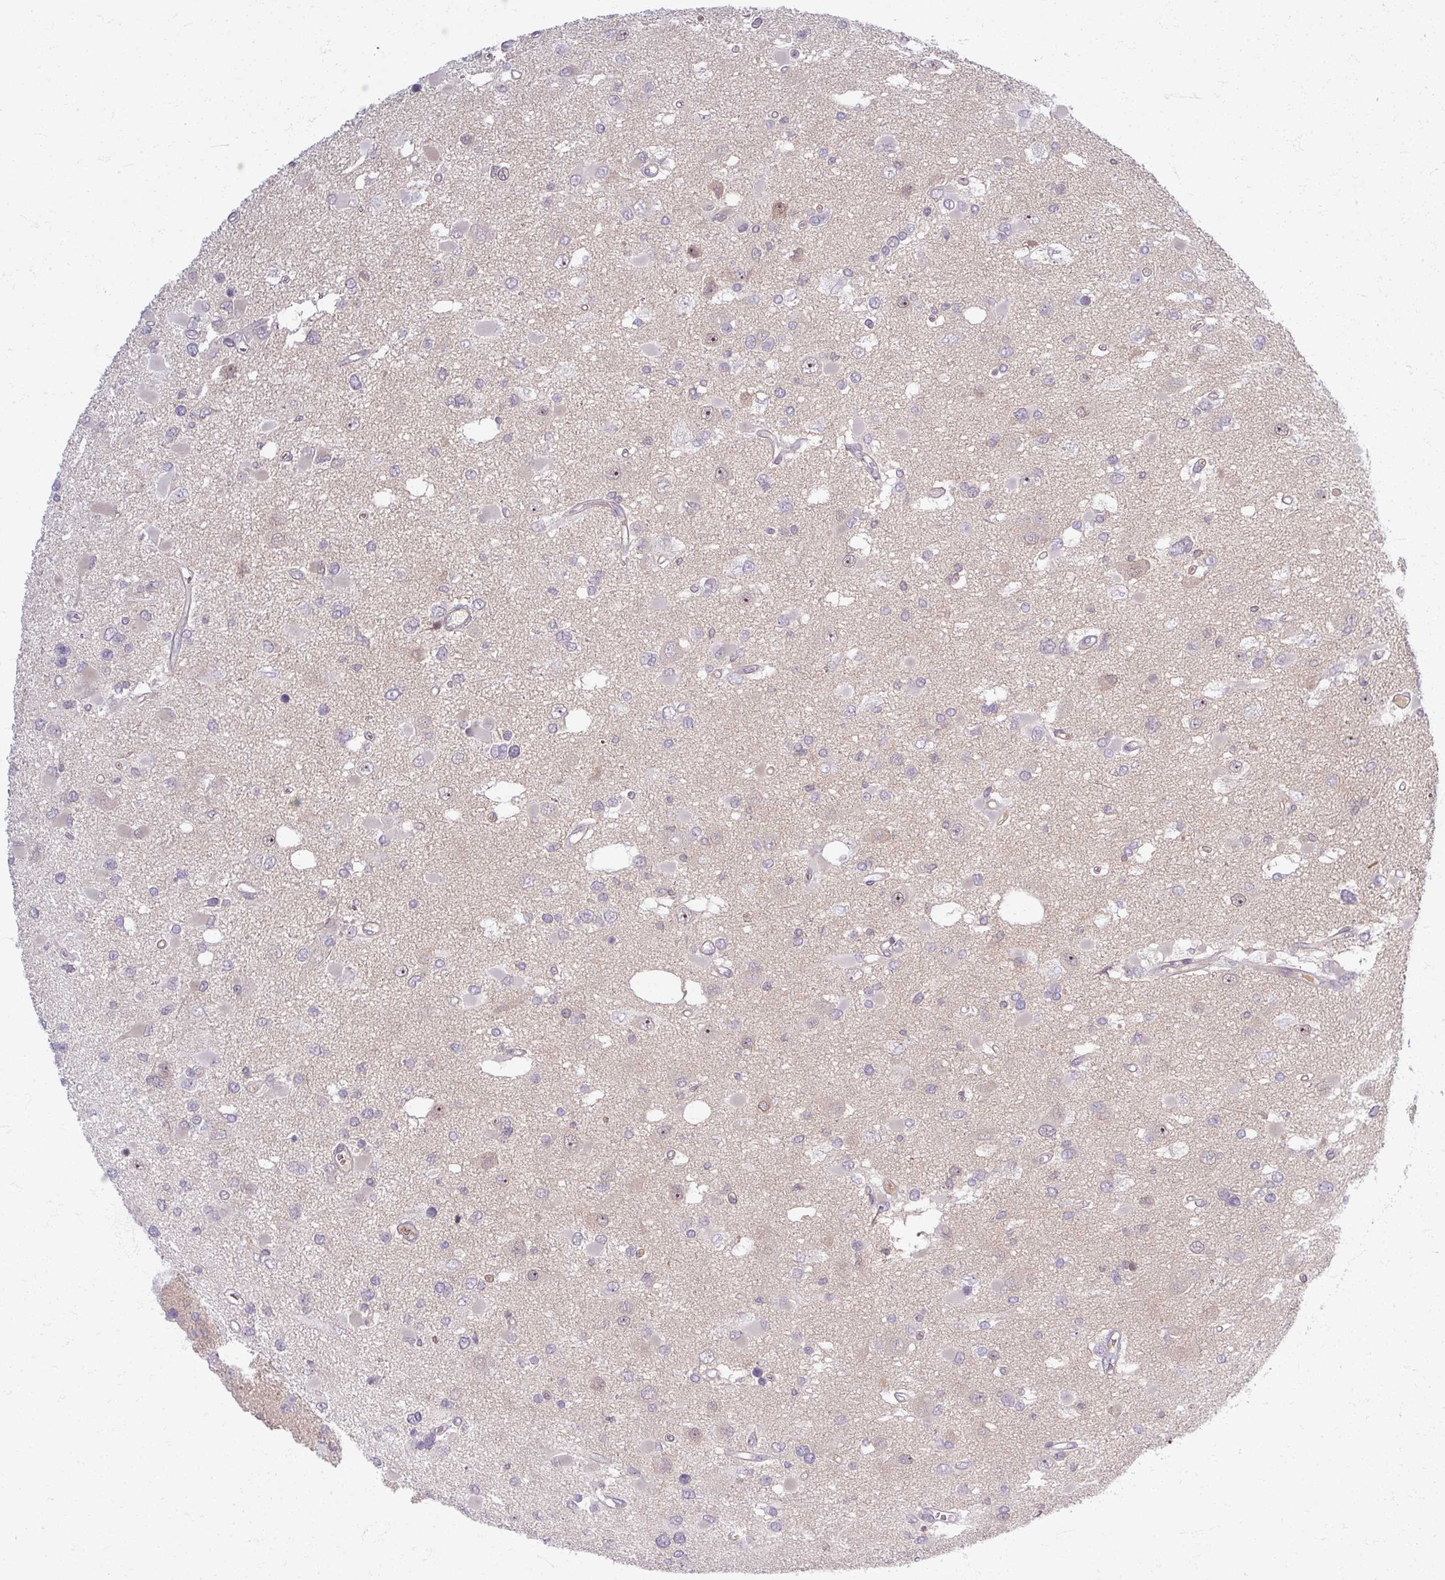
{"staining": {"intensity": "negative", "quantity": "none", "location": "none"}, "tissue": "glioma", "cell_type": "Tumor cells", "image_type": "cancer", "snomed": [{"axis": "morphology", "description": "Glioma, malignant, High grade"}, {"axis": "topography", "description": "Brain"}], "caption": "The photomicrograph exhibits no significant staining in tumor cells of glioma.", "gene": "TTLL7", "patient": {"sex": "male", "age": 53}}